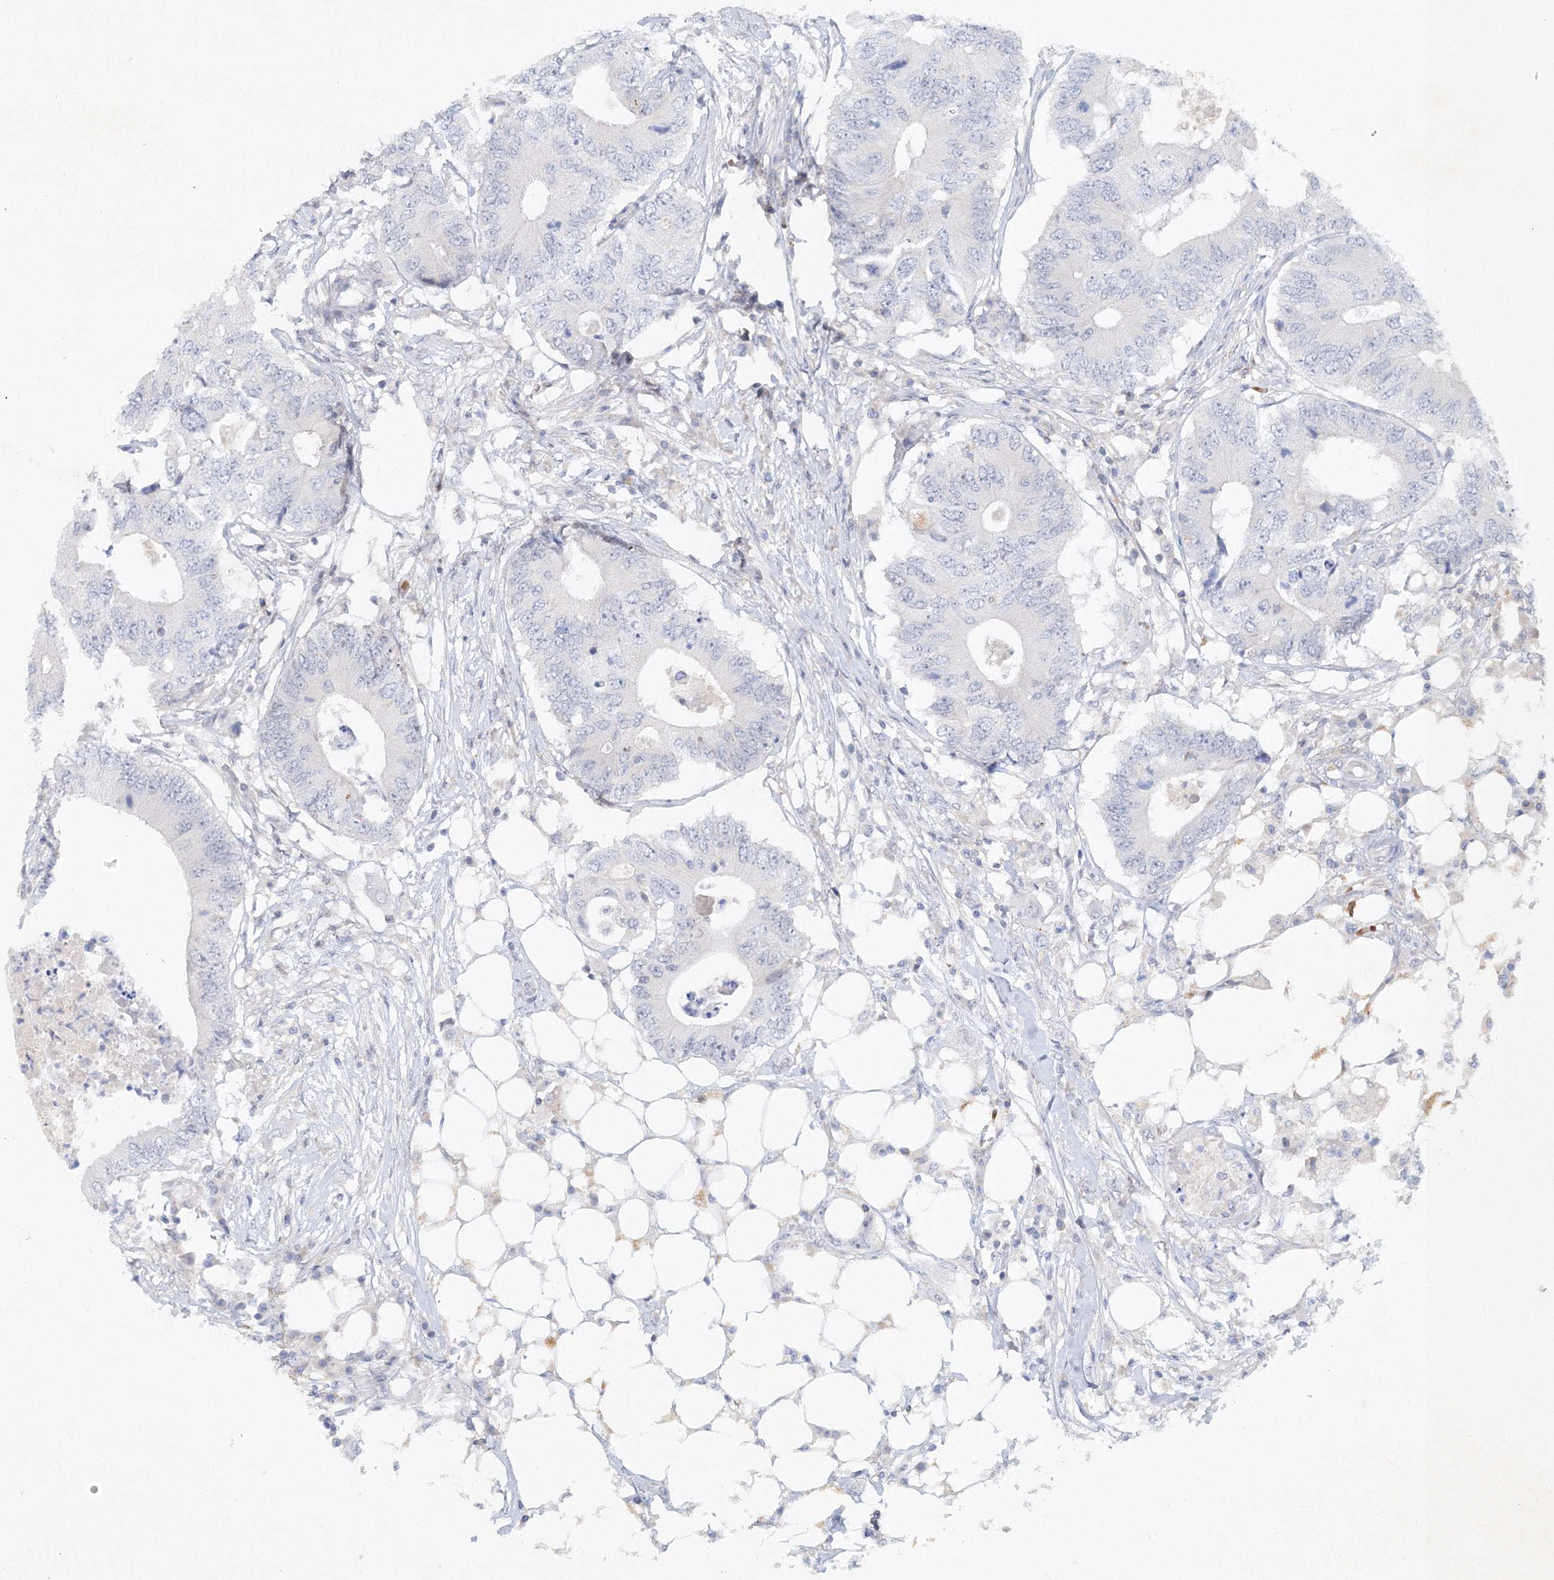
{"staining": {"intensity": "negative", "quantity": "none", "location": "none"}, "tissue": "colorectal cancer", "cell_type": "Tumor cells", "image_type": "cancer", "snomed": [{"axis": "morphology", "description": "Adenocarcinoma, NOS"}, {"axis": "topography", "description": "Colon"}], "caption": "The image reveals no significant expression in tumor cells of adenocarcinoma (colorectal).", "gene": "SH3BP5", "patient": {"sex": "male", "age": 71}}